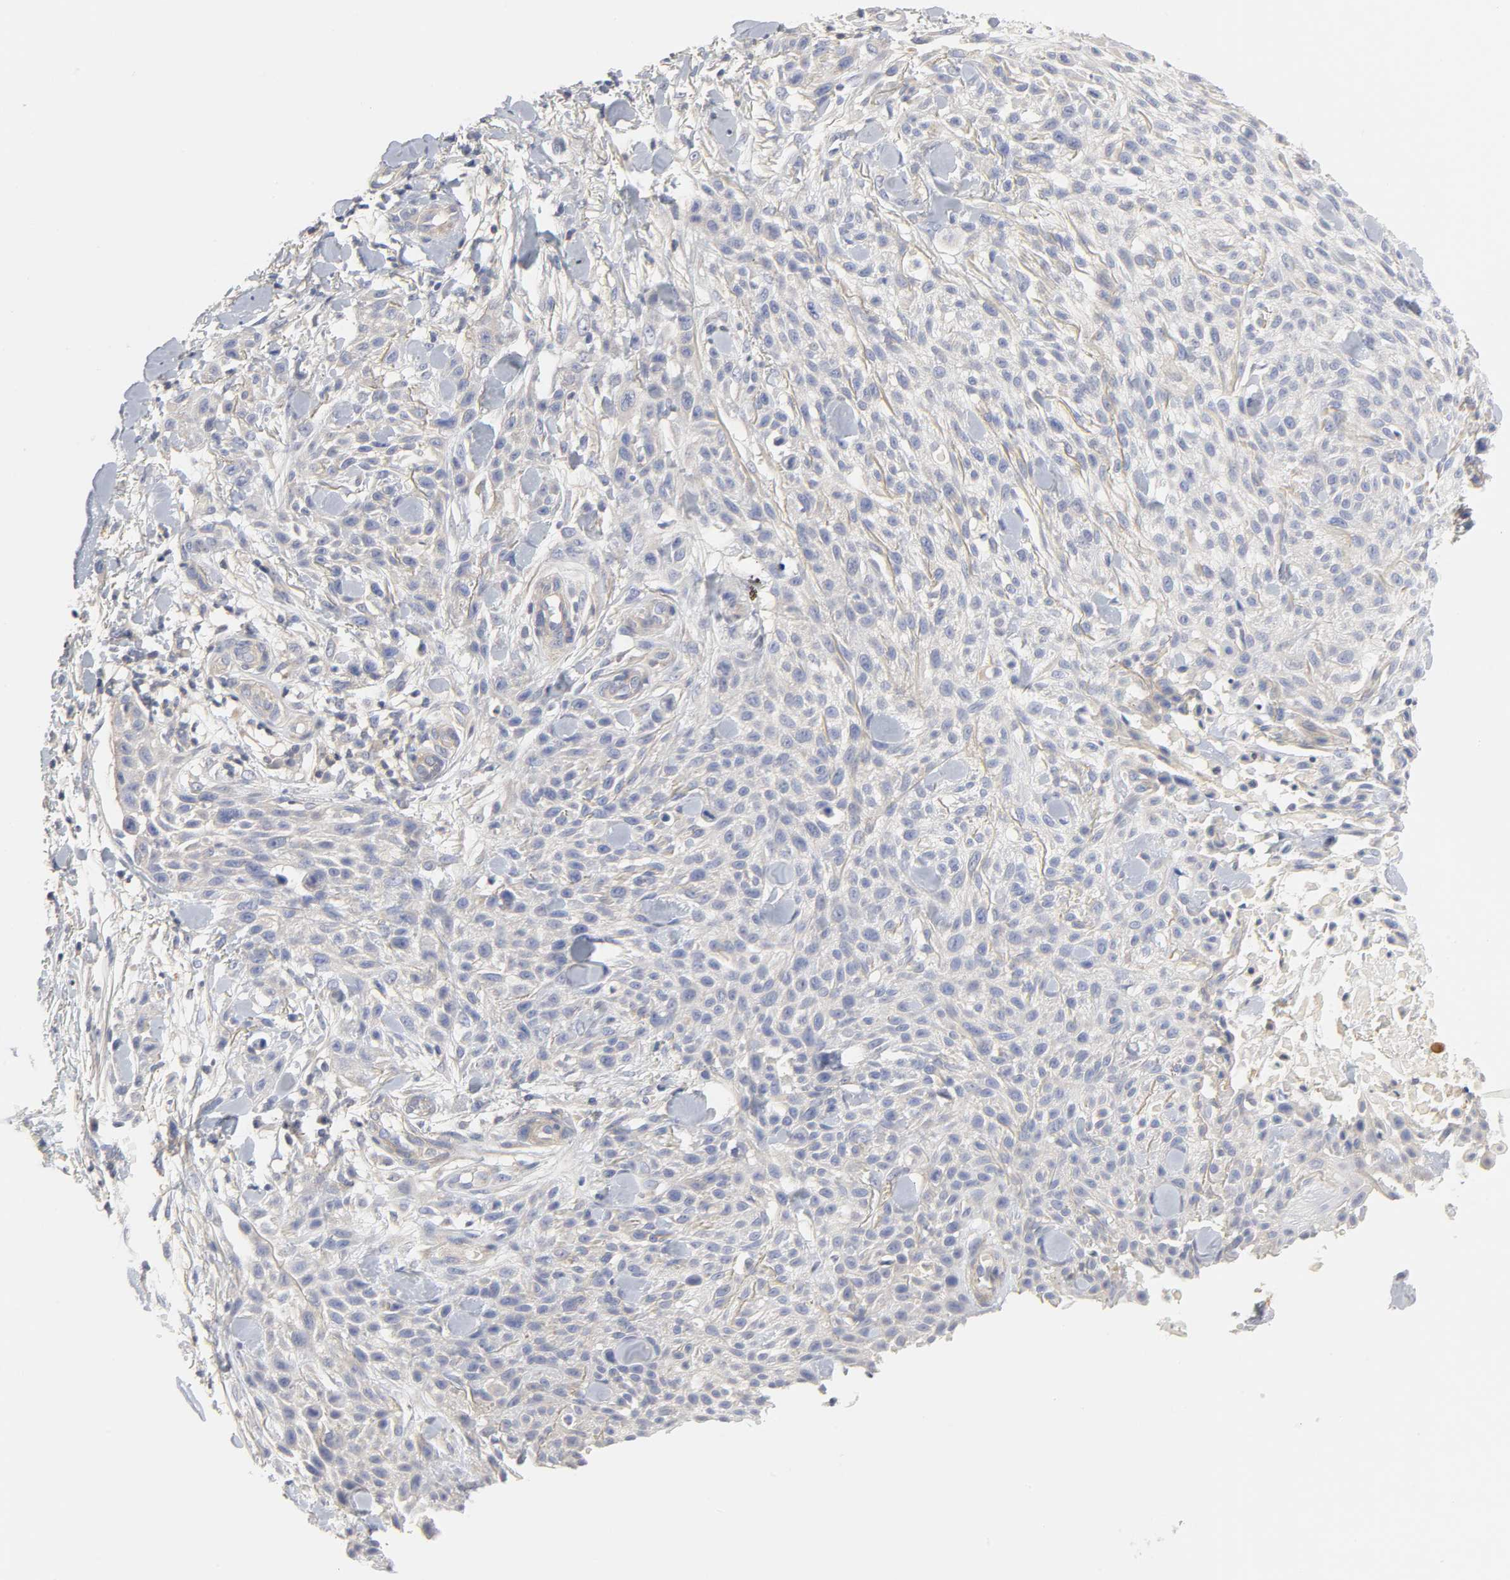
{"staining": {"intensity": "negative", "quantity": "none", "location": "none"}, "tissue": "skin cancer", "cell_type": "Tumor cells", "image_type": "cancer", "snomed": [{"axis": "morphology", "description": "Squamous cell carcinoma, NOS"}, {"axis": "topography", "description": "Skin"}], "caption": "This is an immunohistochemistry (IHC) photomicrograph of human skin cancer (squamous cell carcinoma). There is no staining in tumor cells.", "gene": "ROCK1", "patient": {"sex": "female", "age": 42}}